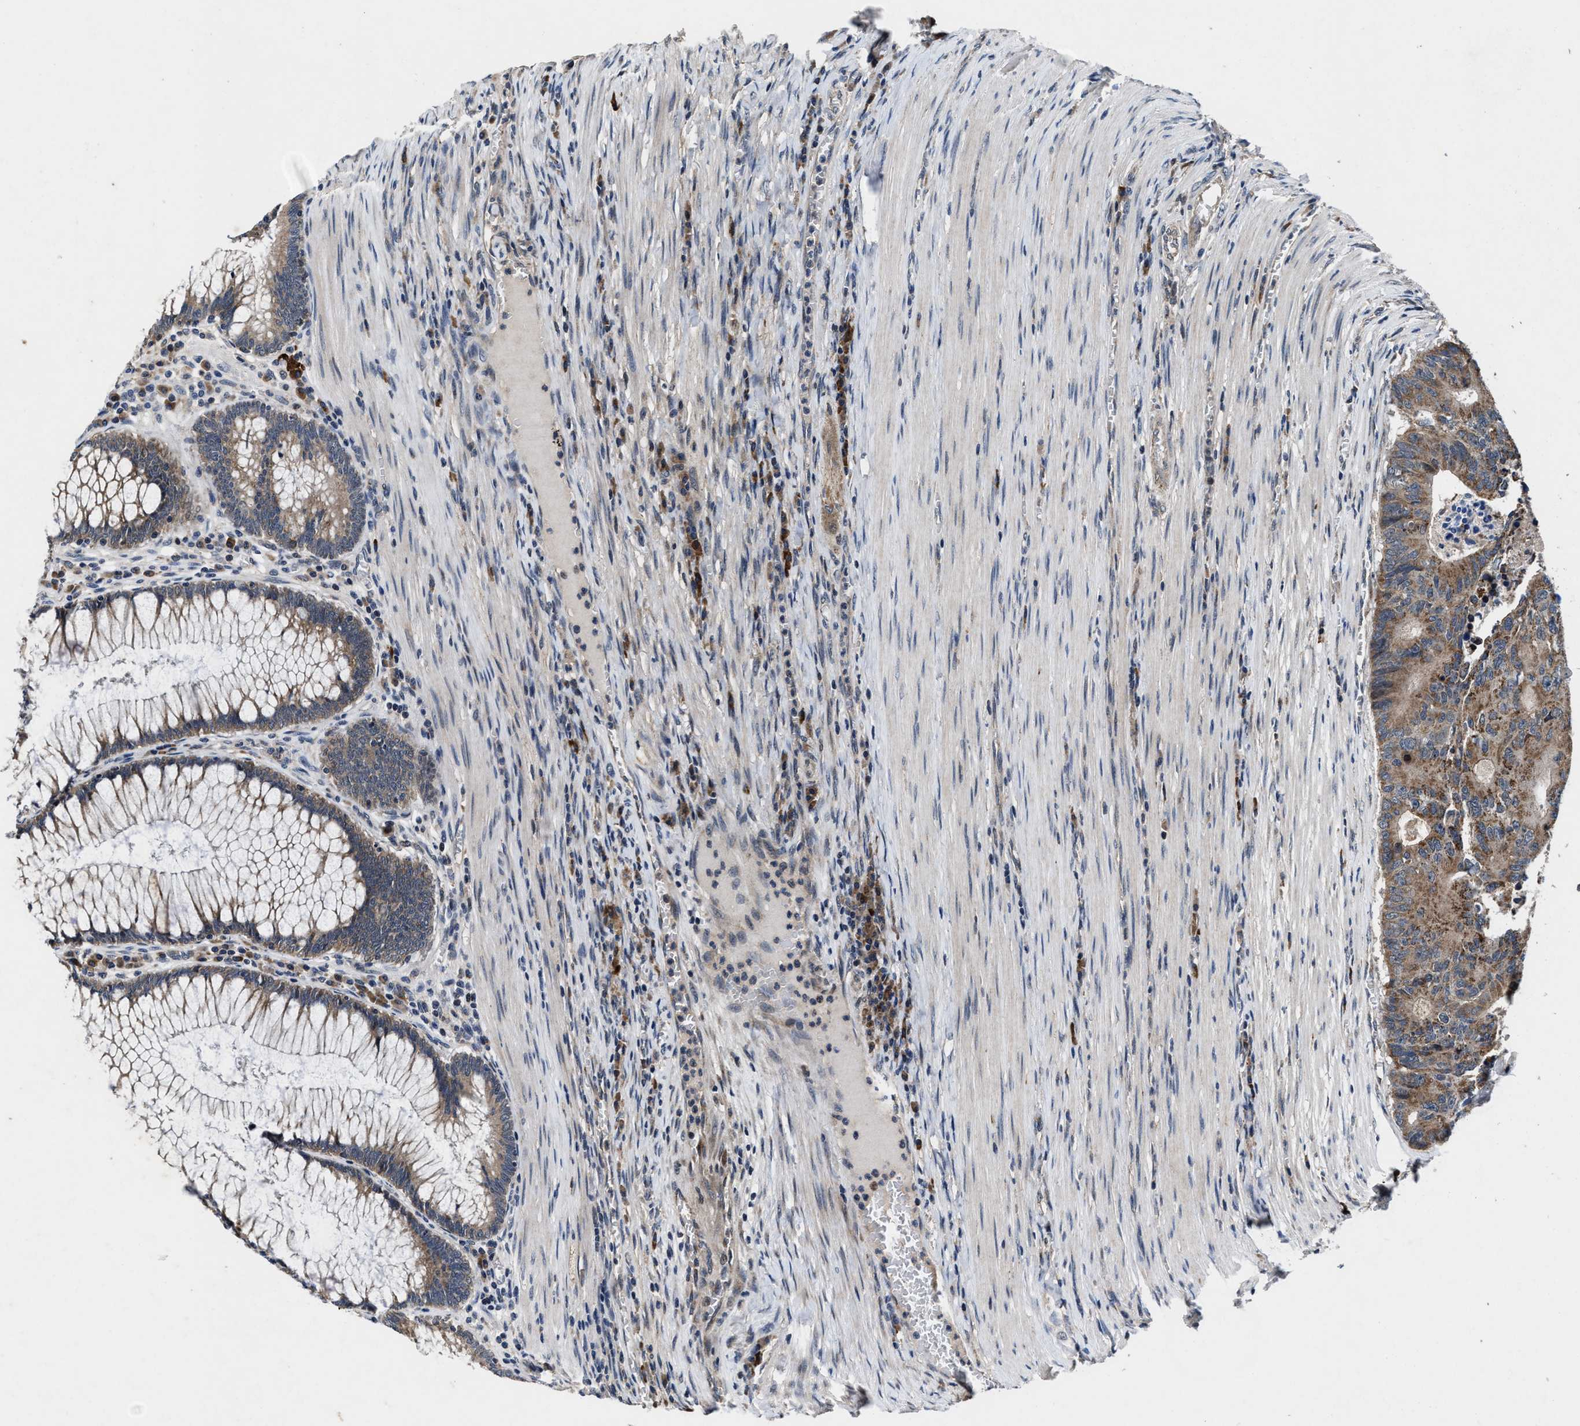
{"staining": {"intensity": "moderate", "quantity": ">75%", "location": "cytoplasmic/membranous"}, "tissue": "colorectal cancer", "cell_type": "Tumor cells", "image_type": "cancer", "snomed": [{"axis": "morphology", "description": "Adenocarcinoma, NOS"}, {"axis": "topography", "description": "Colon"}], "caption": "Protein analysis of adenocarcinoma (colorectal) tissue displays moderate cytoplasmic/membranous positivity in approximately >75% of tumor cells.", "gene": "TMEM53", "patient": {"sex": "male", "age": 87}}